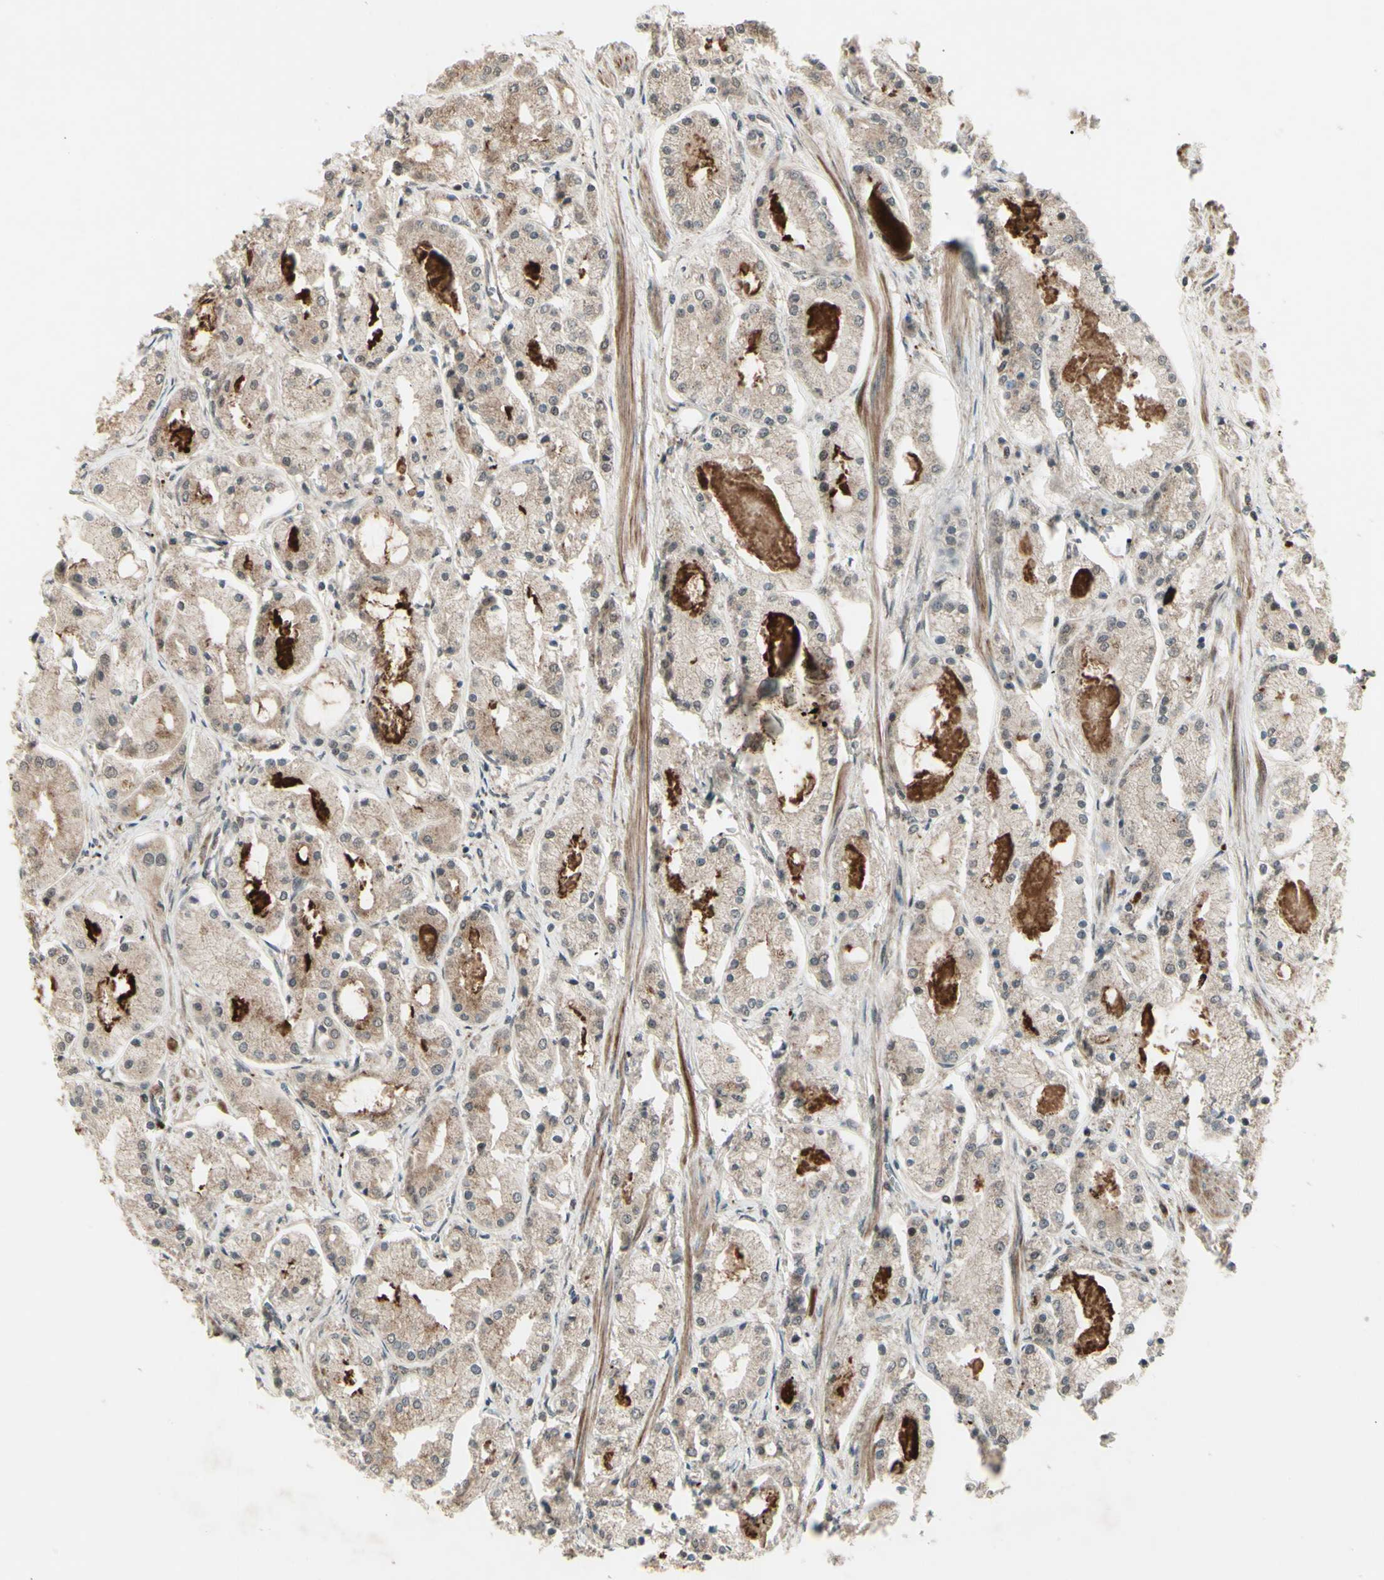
{"staining": {"intensity": "weak", "quantity": ">75%", "location": "cytoplasmic/membranous"}, "tissue": "prostate cancer", "cell_type": "Tumor cells", "image_type": "cancer", "snomed": [{"axis": "morphology", "description": "Adenocarcinoma, High grade"}, {"axis": "topography", "description": "Prostate"}], "caption": "Weak cytoplasmic/membranous protein staining is present in about >75% of tumor cells in adenocarcinoma (high-grade) (prostate).", "gene": "MLF2", "patient": {"sex": "male", "age": 66}}